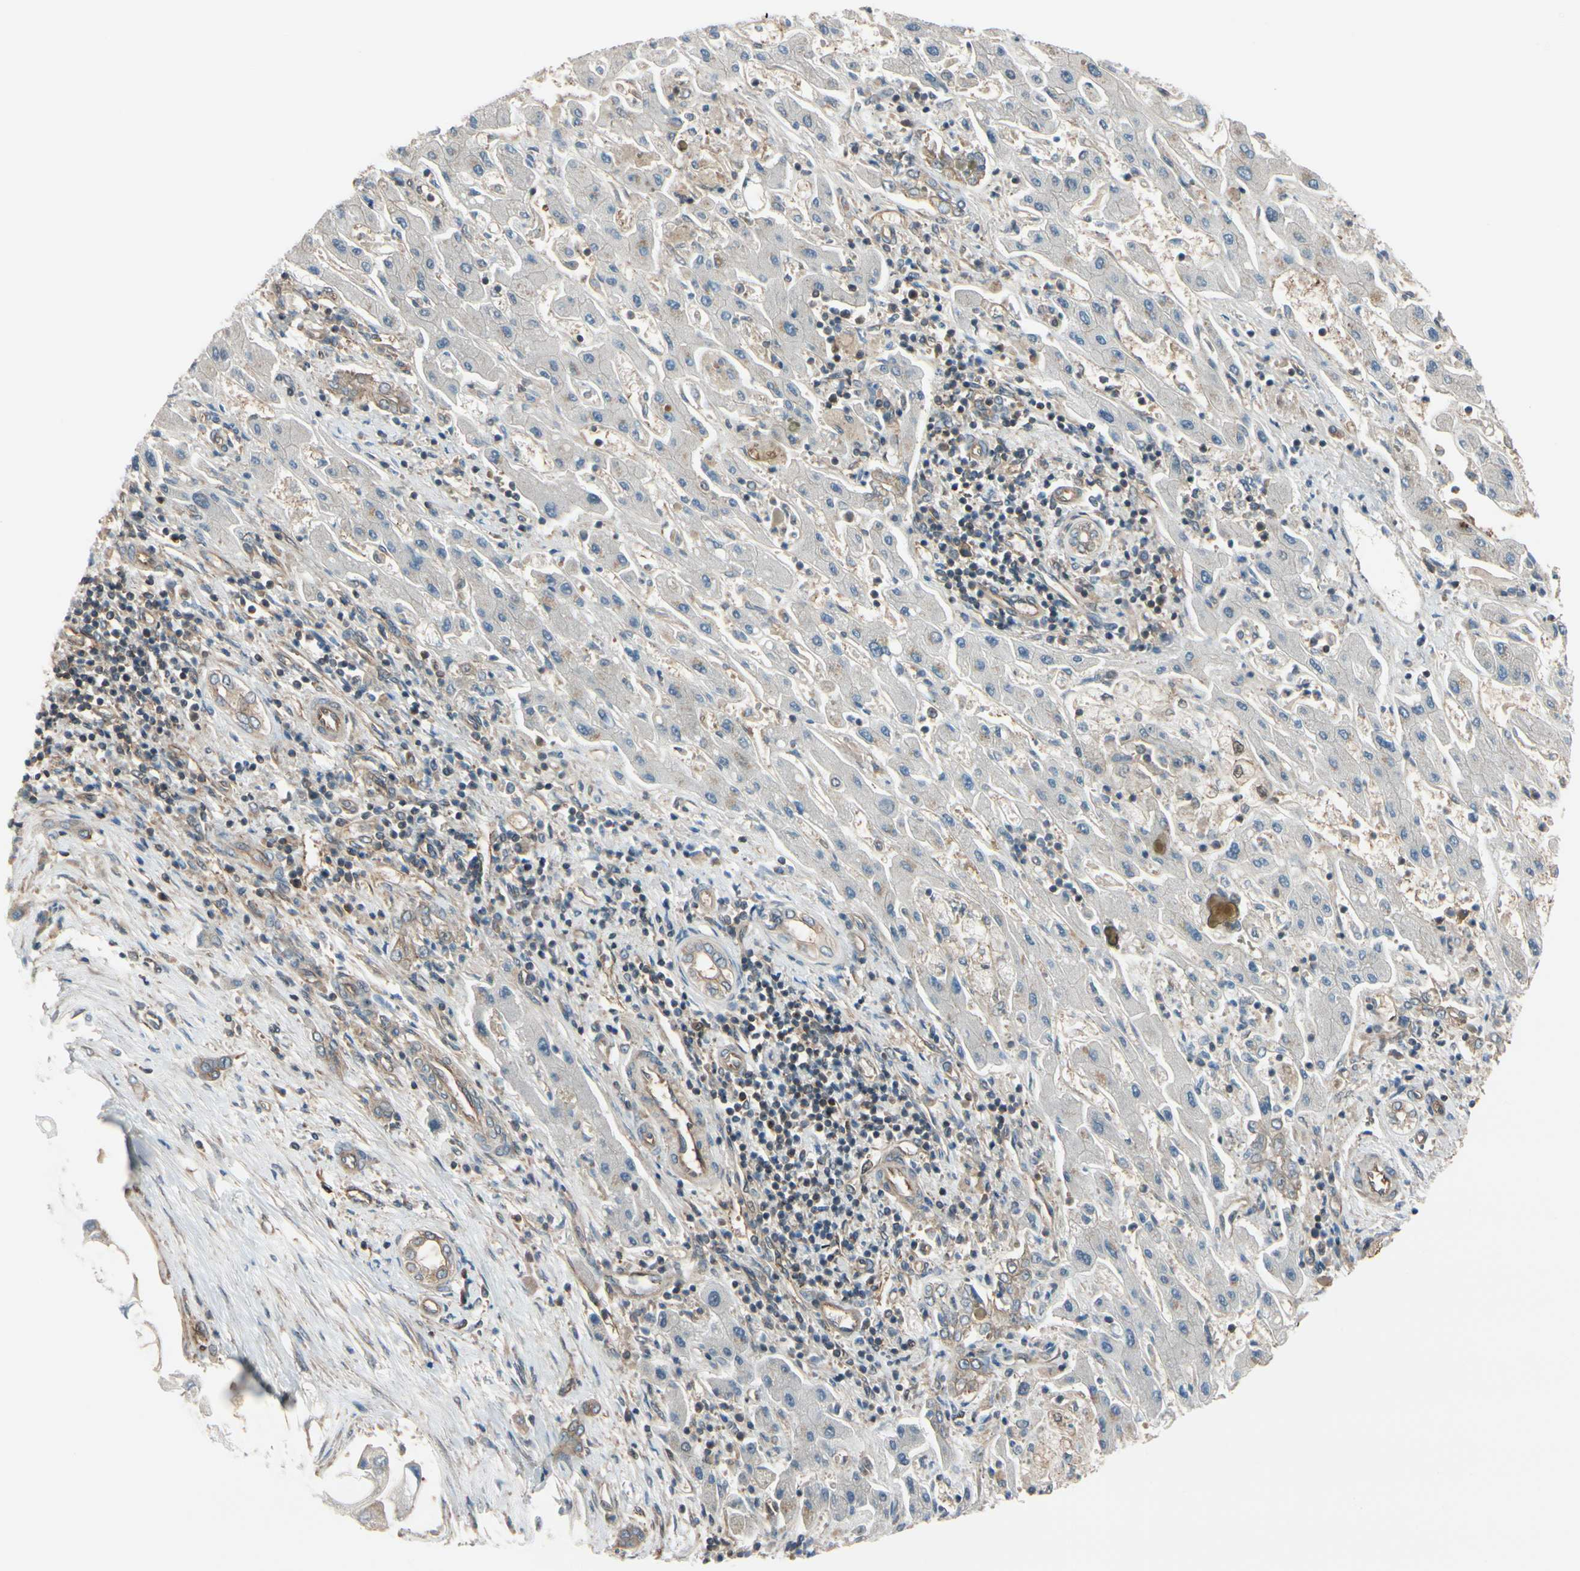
{"staining": {"intensity": "weak", "quantity": "<25%", "location": "cytoplasmic/membranous"}, "tissue": "liver cancer", "cell_type": "Tumor cells", "image_type": "cancer", "snomed": [{"axis": "morphology", "description": "Cholangiocarcinoma"}, {"axis": "topography", "description": "Liver"}], "caption": "The immunohistochemistry (IHC) micrograph has no significant expression in tumor cells of liver cancer tissue.", "gene": "EPS15", "patient": {"sex": "male", "age": 50}}